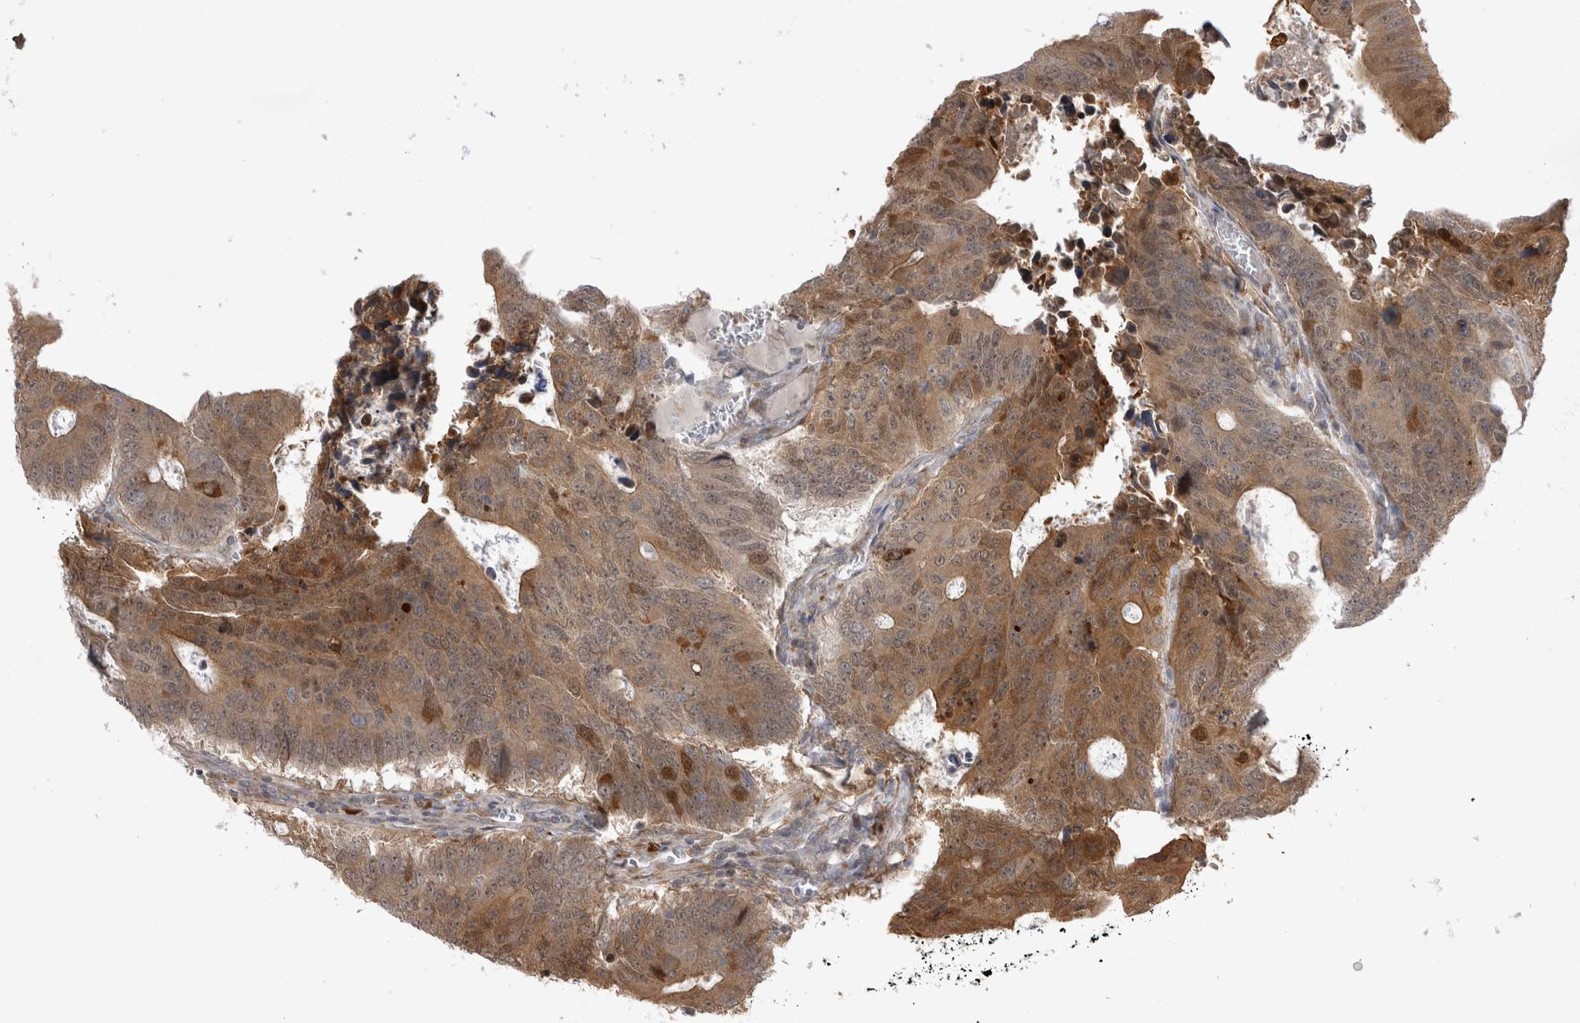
{"staining": {"intensity": "strong", "quantity": ">75%", "location": "cytoplasmic/membranous,nuclear"}, "tissue": "colorectal cancer", "cell_type": "Tumor cells", "image_type": "cancer", "snomed": [{"axis": "morphology", "description": "Adenocarcinoma, NOS"}, {"axis": "topography", "description": "Colon"}], "caption": "The immunohistochemical stain labels strong cytoplasmic/membranous and nuclear positivity in tumor cells of colorectal cancer tissue. Ihc stains the protein in brown and the nuclei are stained blue.", "gene": "CHIC2", "patient": {"sex": "male", "age": 87}}